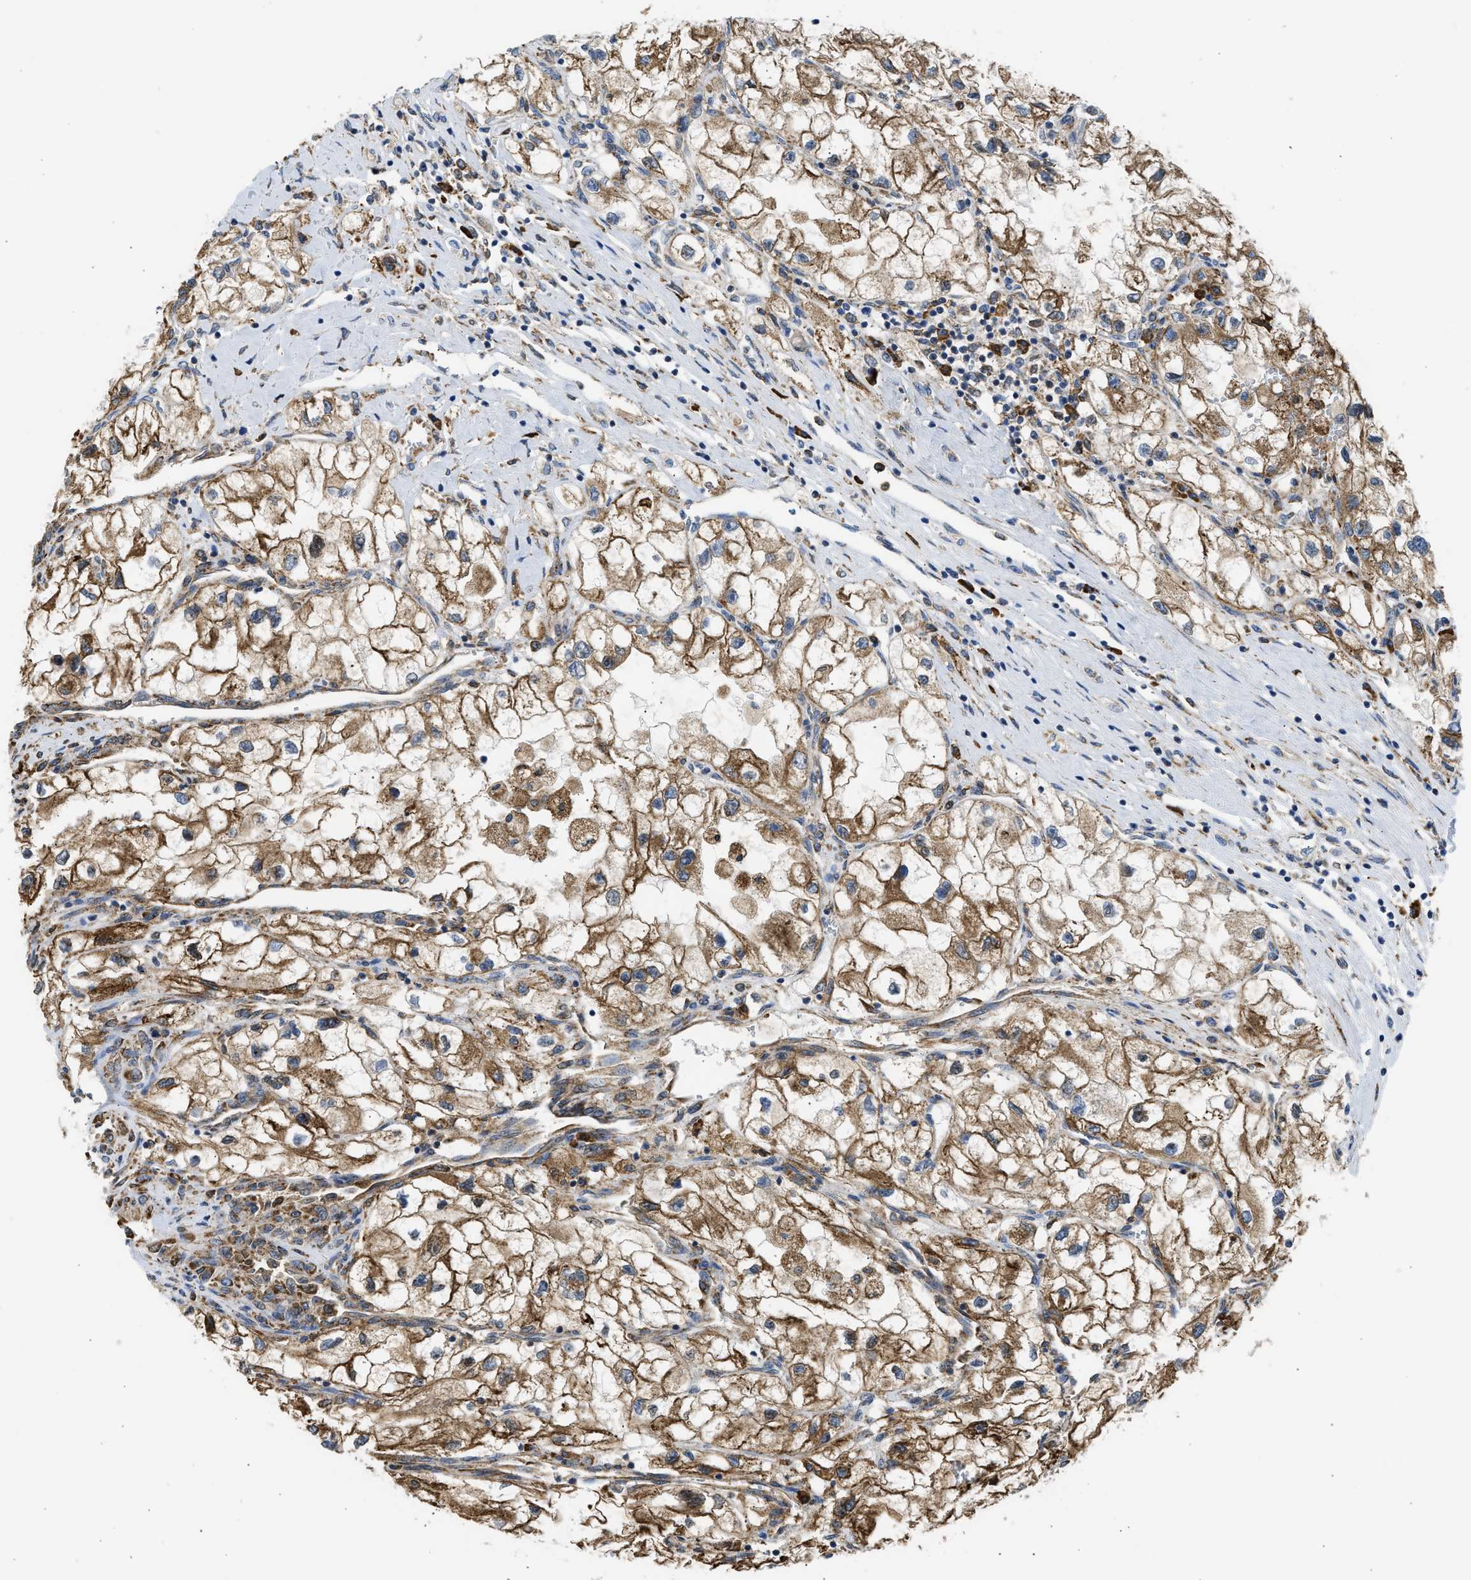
{"staining": {"intensity": "moderate", "quantity": ">75%", "location": "cytoplasmic/membranous"}, "tissue": "renal cancer", "cell_type": "Tumor cells", "image_type": "cancer", "snomed": [{"axis": "morphology", "description": "Adenocarcinoma, NOS"}, {"axis": "topography", "description": "Kidney"}], "caption": "This photomicrograph reveals renal cancer (adenocarcinoma) stained with IHC to label a protein in brown. The cytoplasmic/membranous of tumor cells show moderate positivity for the protein. Nuclei are counter-stained blue.", "gene": "CYCS", "patient": {"sex": "female", "age": 70}}